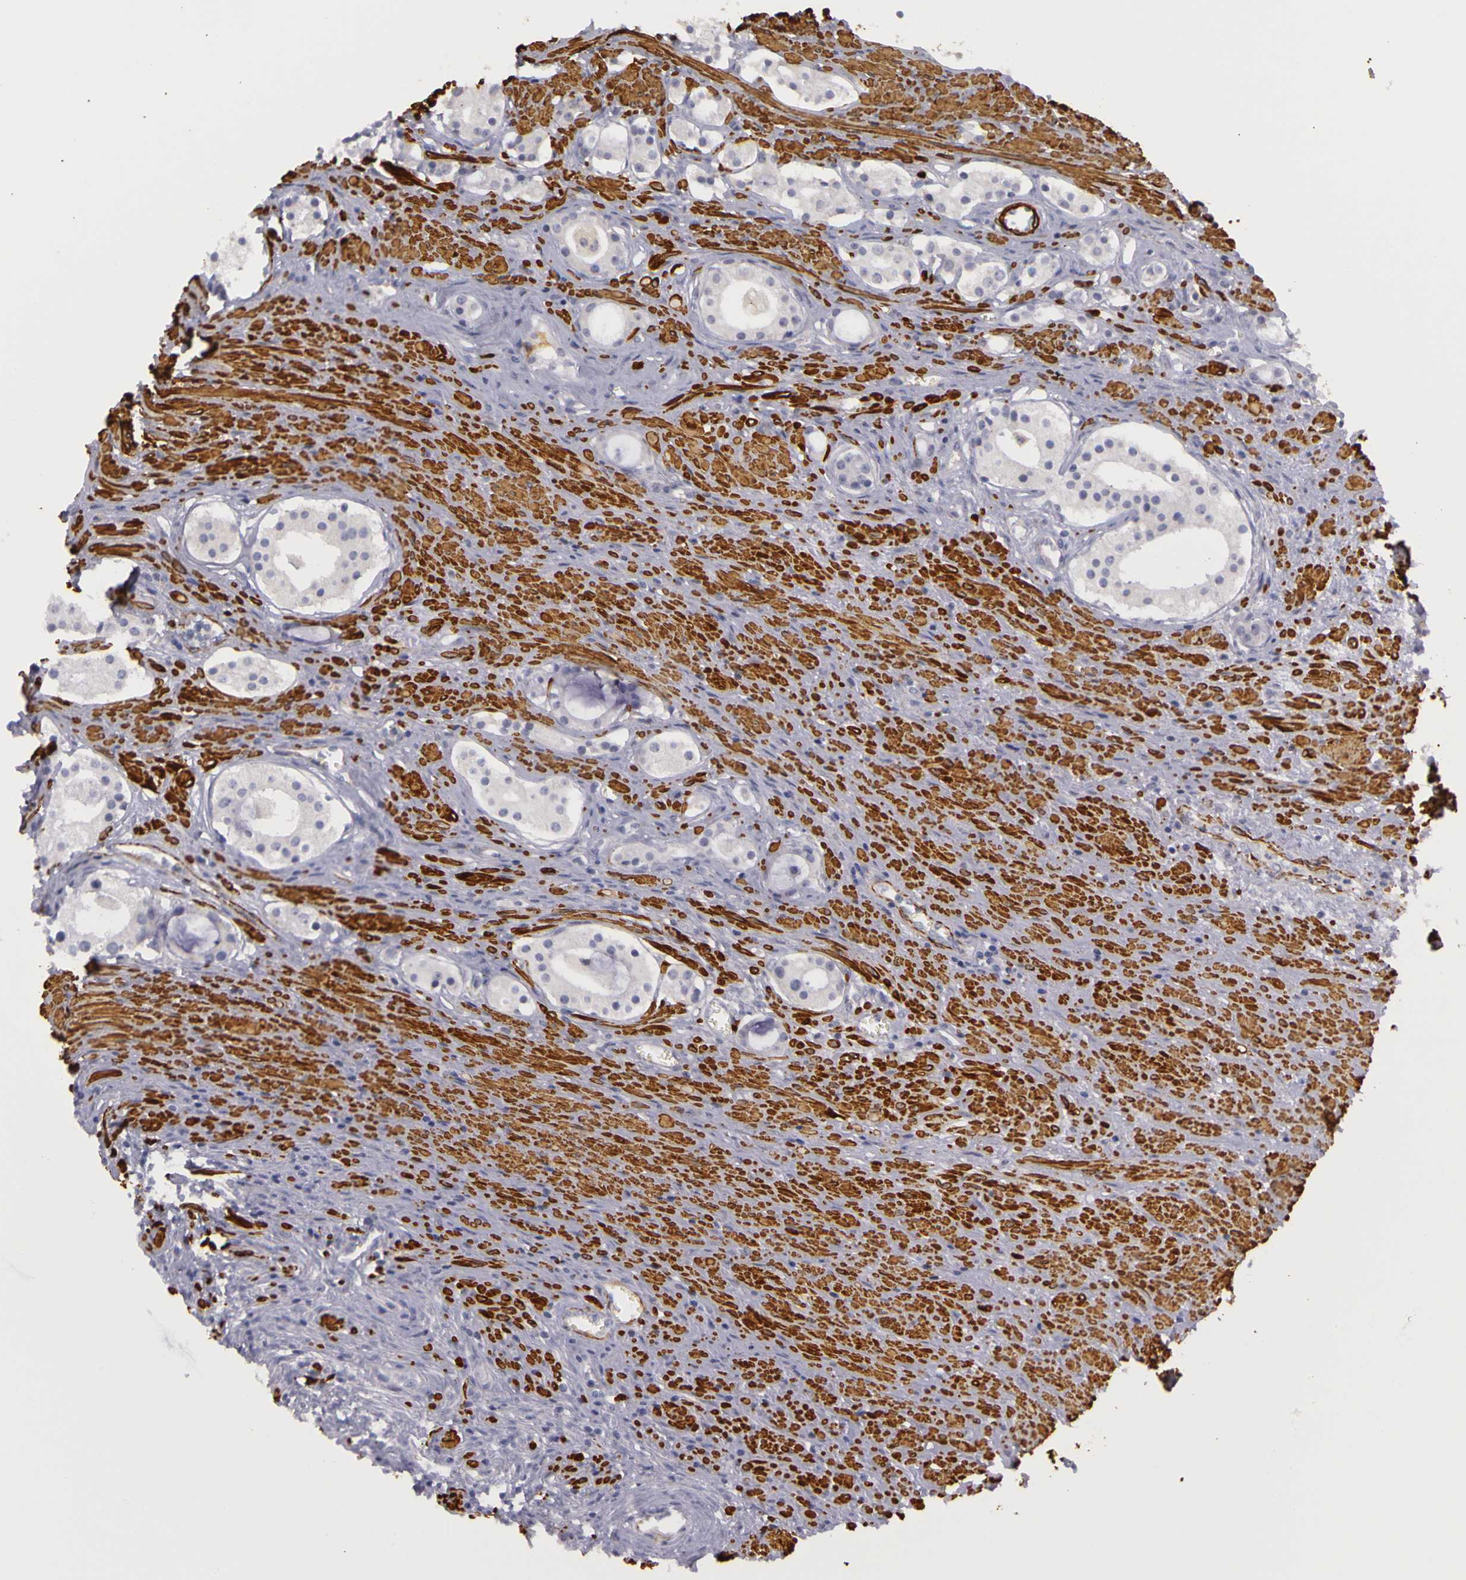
{"staining": {"intensity": "negative", "quantity": "none", "location": "none"}, "tissue": "prostate cancer", "cell_type": "Tumor cells", "image_type": "cancer", "snomed": [{"axis": "morphology", "description": "Adenocarcinoma, Medium grade"}, {"axis": "topography", "description": "Prostate"}], "caption": "Prostate cancer (adenocarcinoma (medium-grade)) was stained to show a protein in brown. There is no significant staining in tumor cells.", "gene": "CNTN2", "patient": {"sex": "male", "age": 73}}